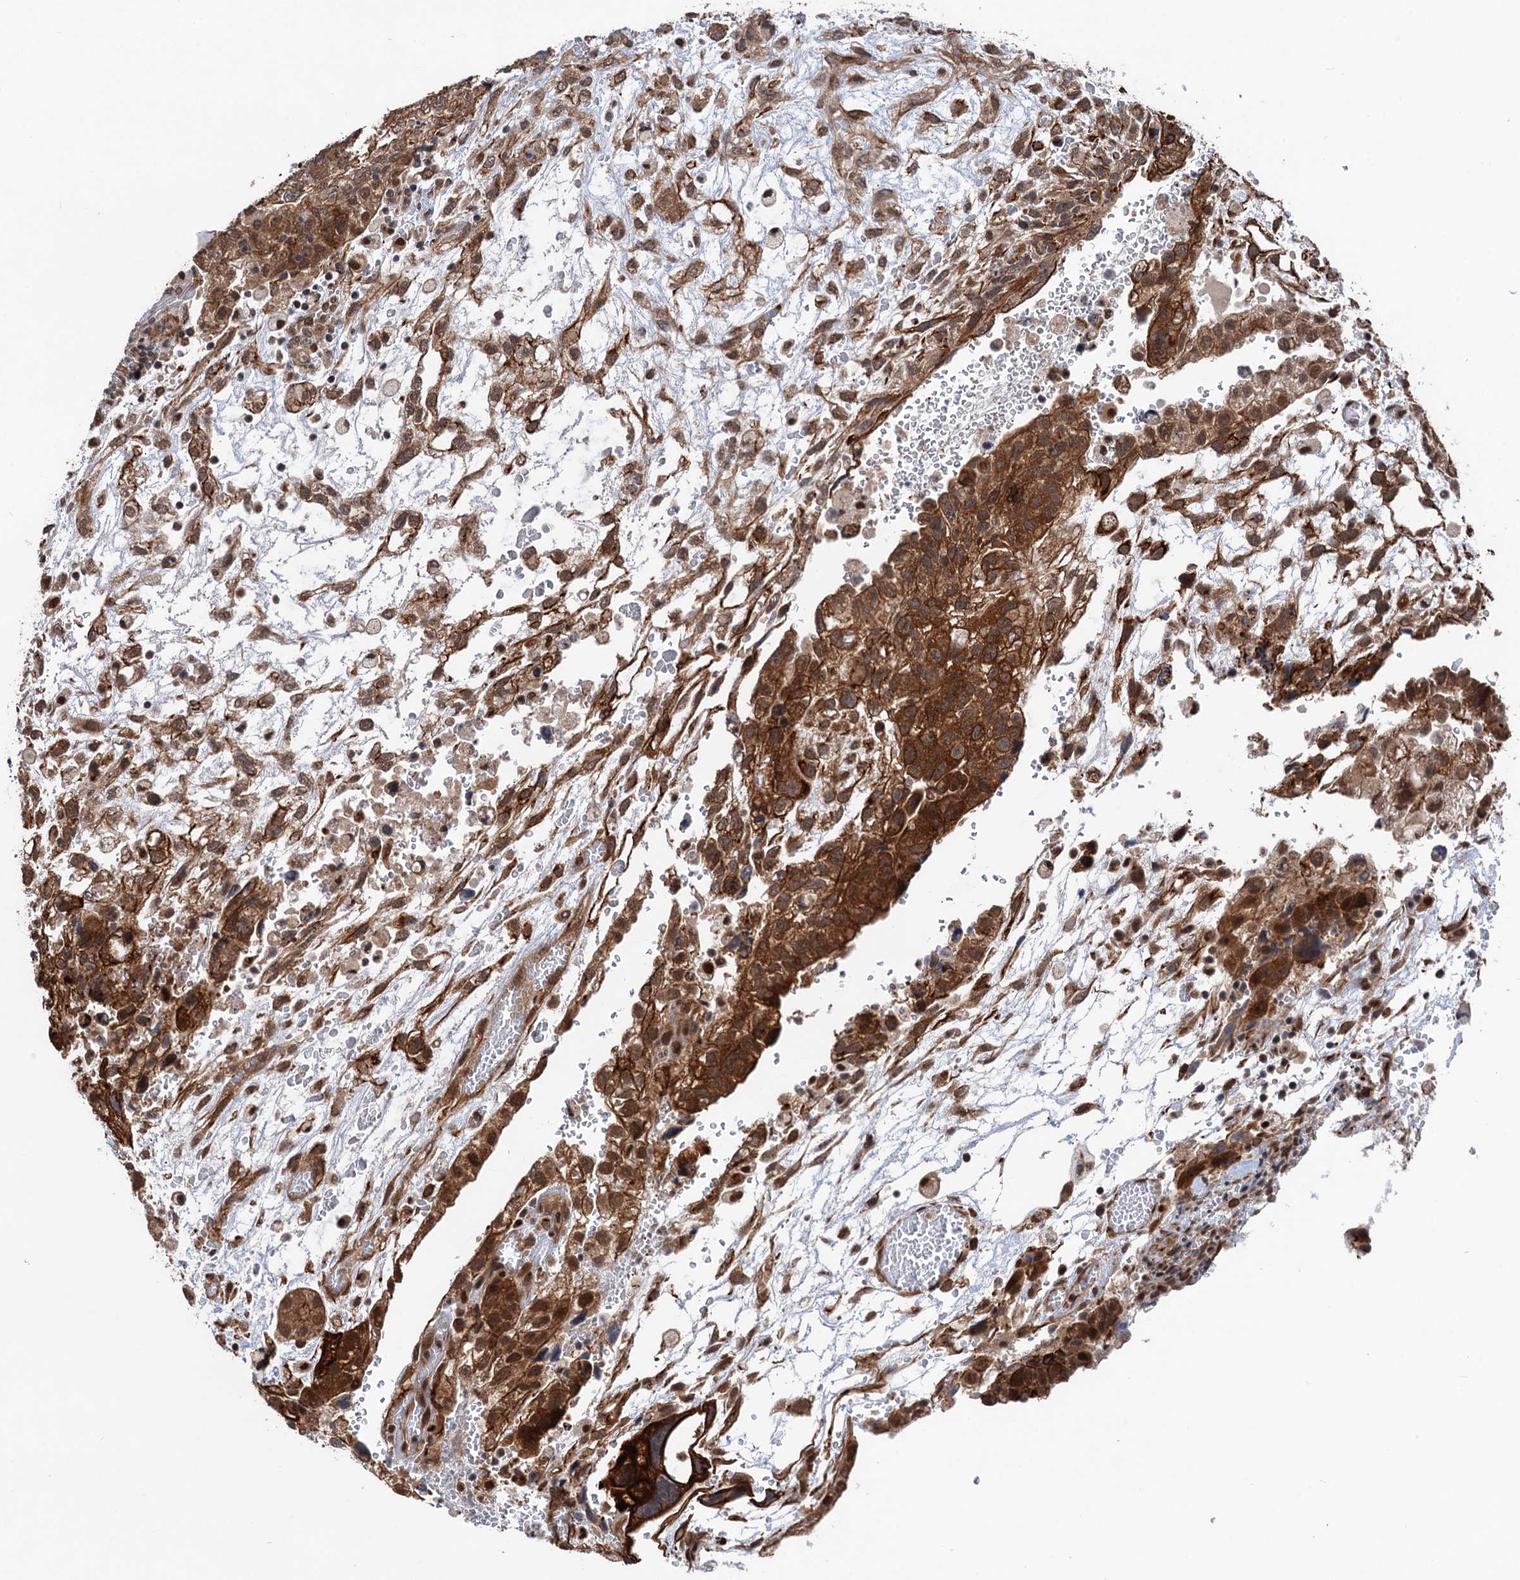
{"staining": {"intensity": "strong", "quantity": ">75%", "location": "cytoplasmic/membranous,nuclear"}, "tissue": "testis cancer", "cell_type": "Tumor cells", "image_type": "cancer", "snomed": [{"axis": "morphology", "description": "Carcinoma, Embryonal, NOS"}, {"axis": "topography", "description": "Testis"}], "caption": "This is a histology image of immunohistochemistry staining of embryonal carcinoma (testis), which shows strong staining in the cytoplasmic/membranous and nuclear of tumor cells.", "gene": "TTC31", "patient": {"sex": "male", "age": 36}}